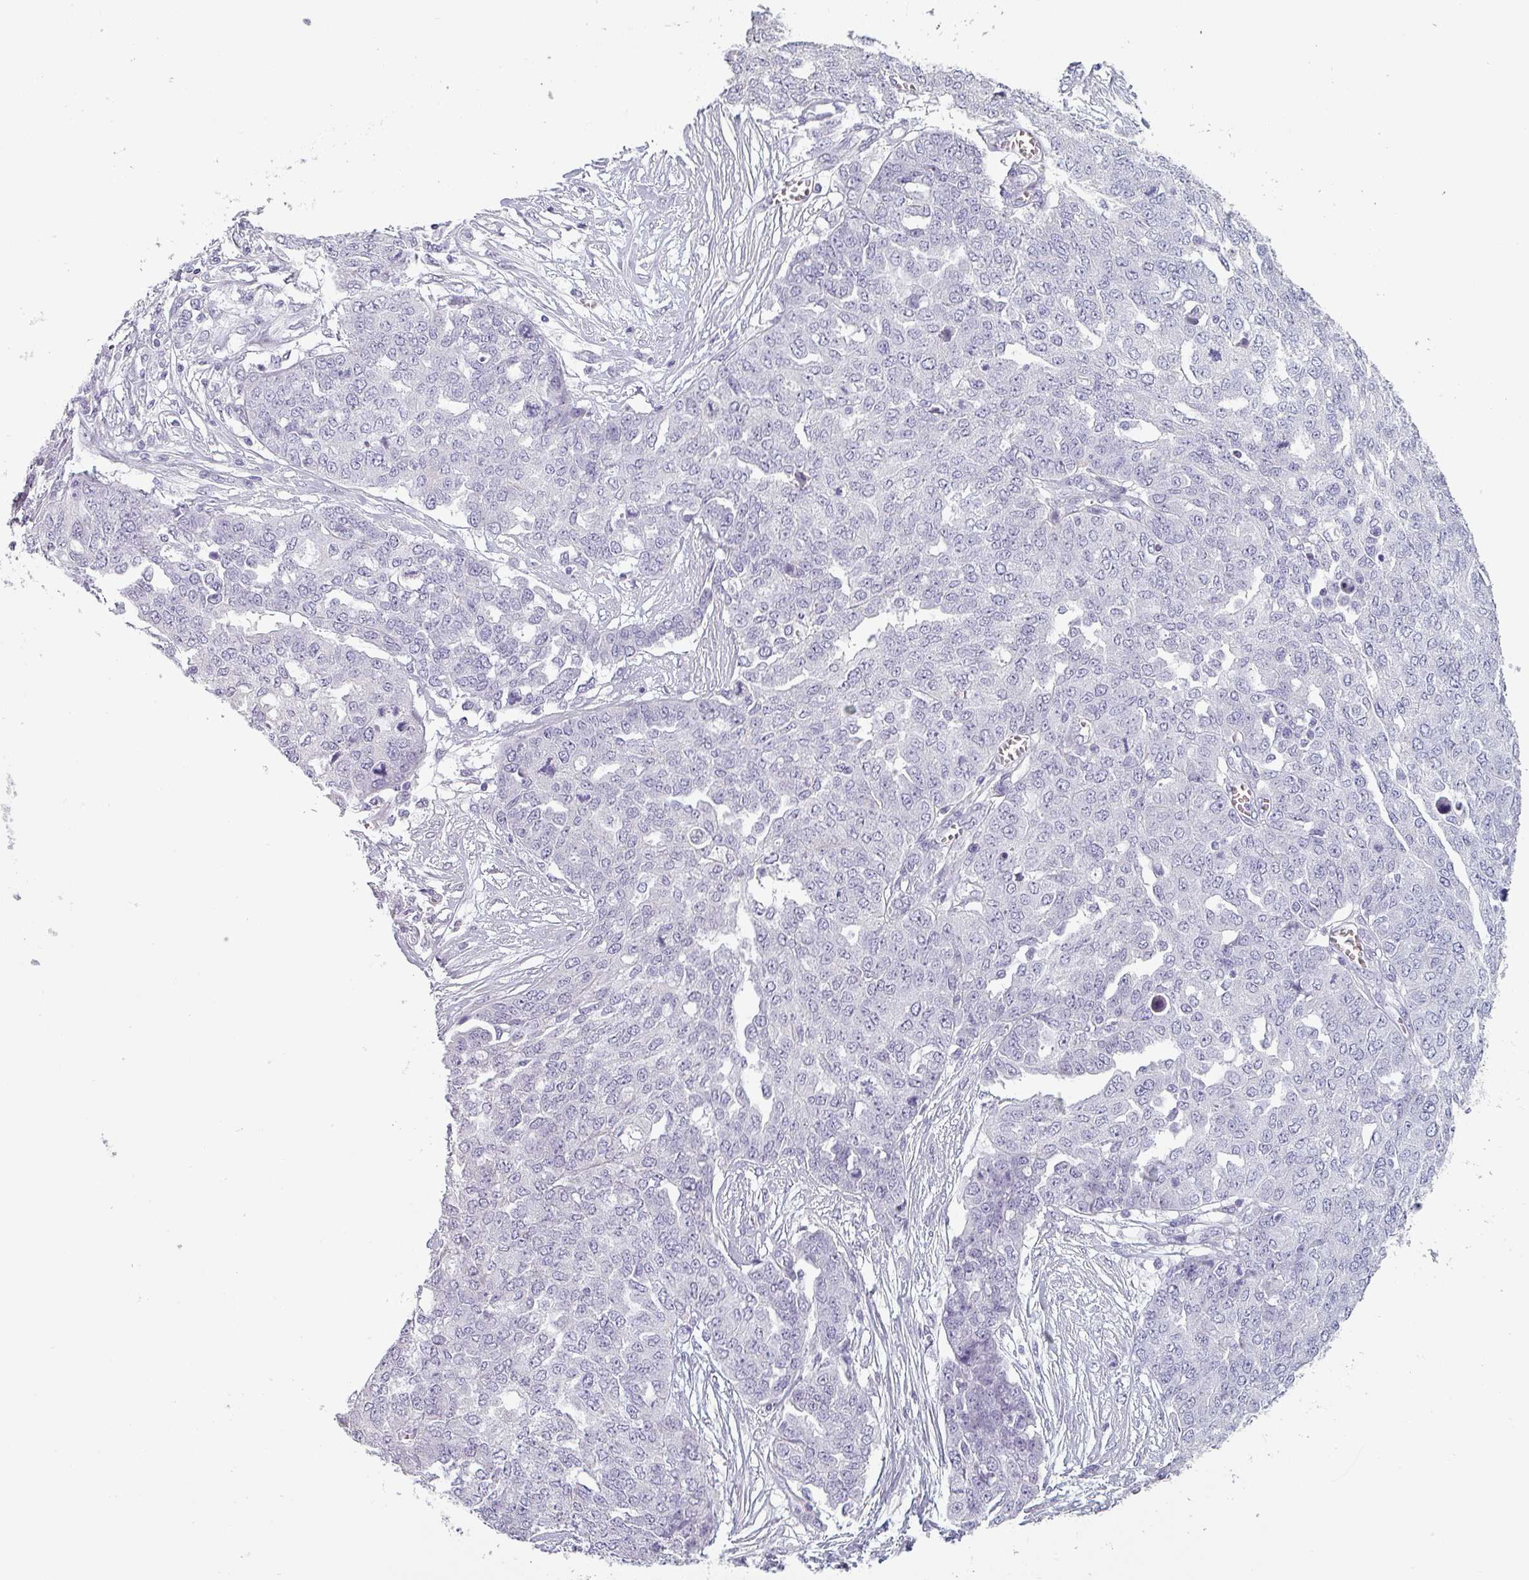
{"staining": {"intensity": "negative", "quantity": "none", "location": "none"}, "tissue": "ovarian cancer", "cell_type": "Tumor cells", "image_type": "cancer", "snomed": [{"axis": "morphology", "description": "Cystadenocarcinoma, serous, NOS"}, {"axis": "topography", "description": "Soft tissue"}, {"axis": "topography", "description": "Ovary"}], "caption": "Protein analysis of serous cystadenocarcinoma (ovarian) reveals no significant expression in tumor cells.", "gene": "SFTPA1", "patient": {"sex": "female", "age": 57}}